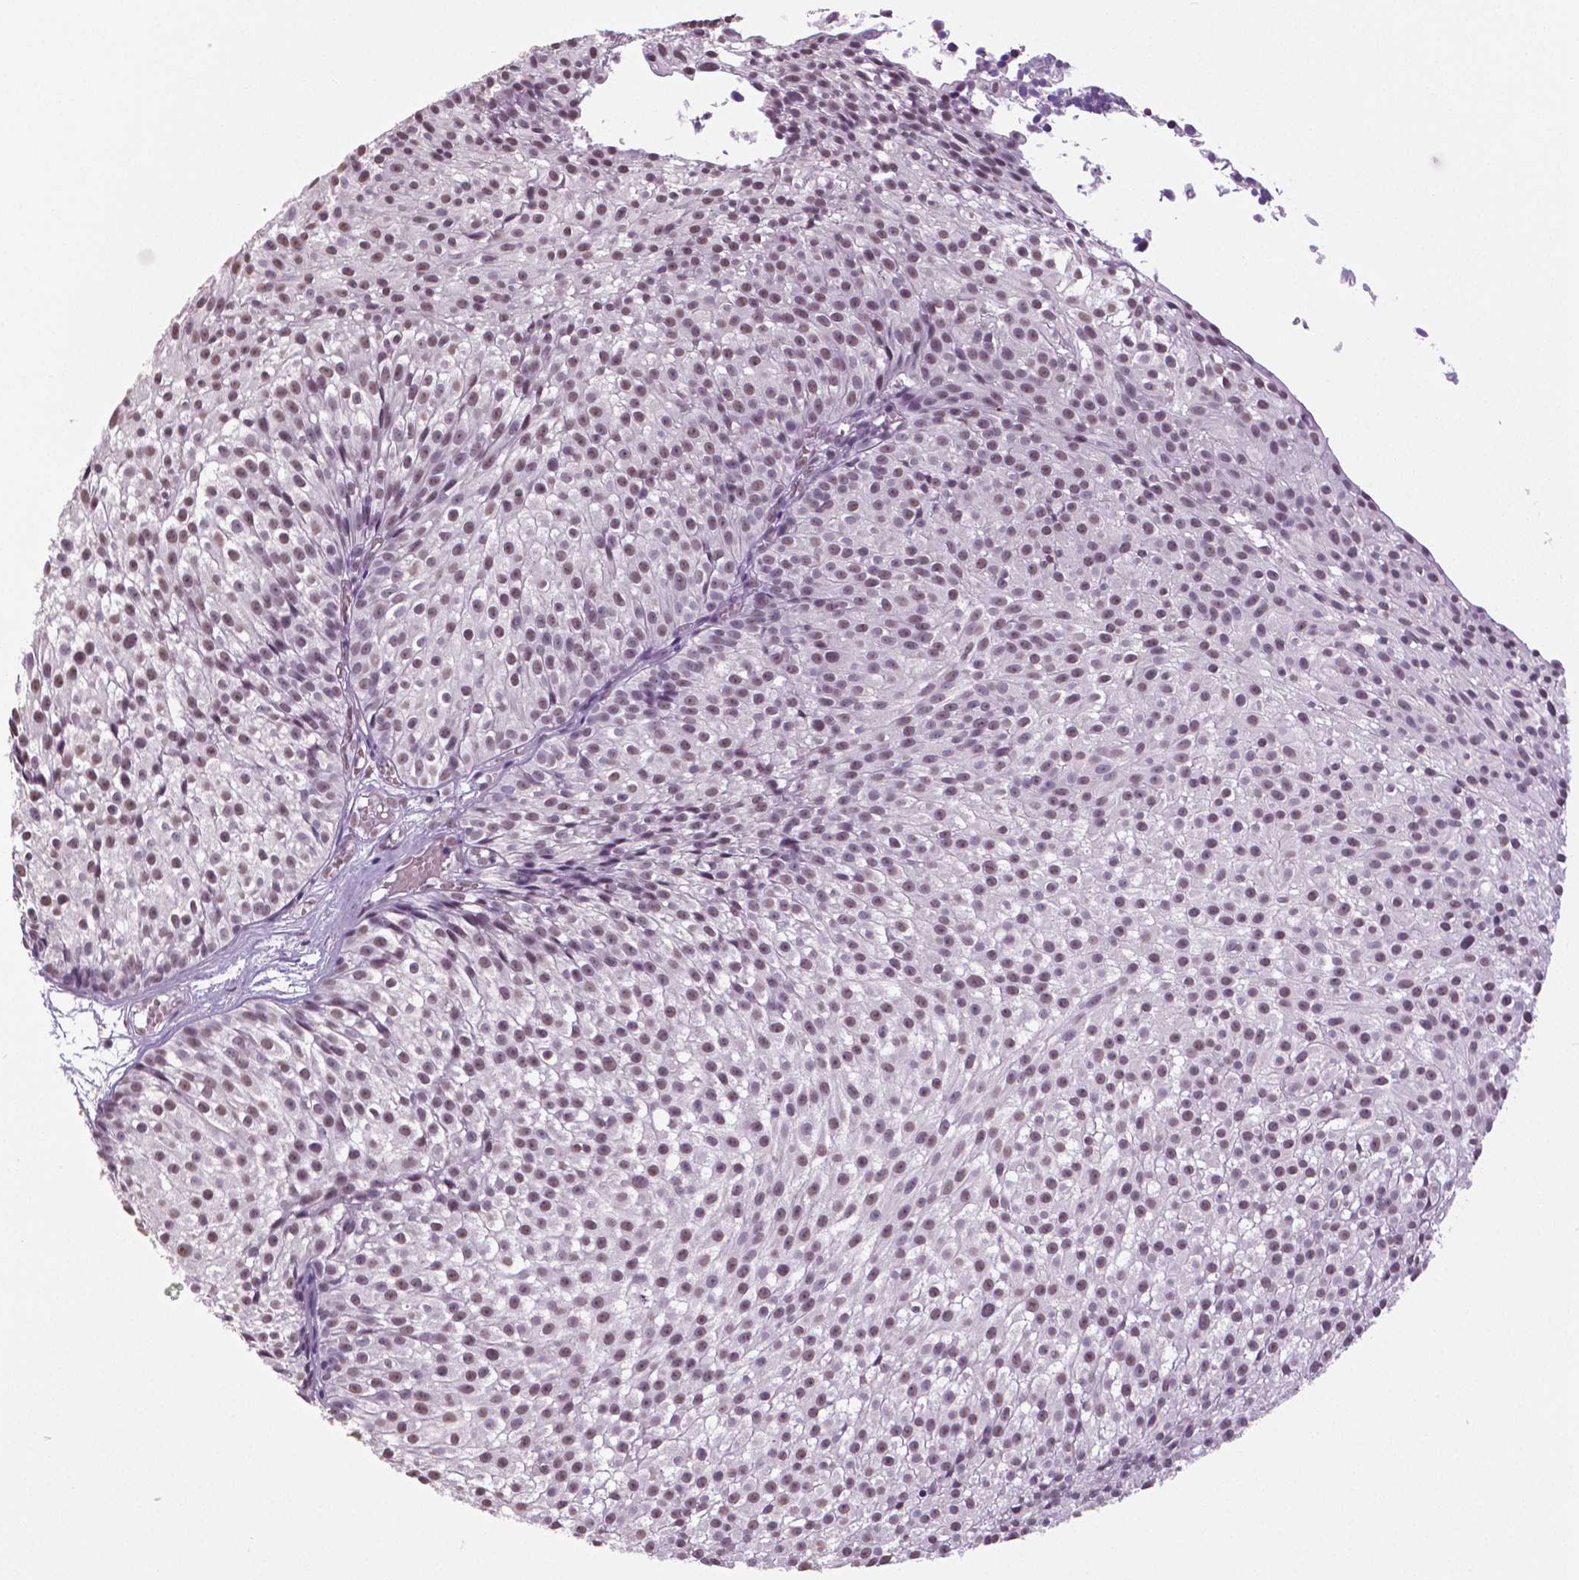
{"staining": {"intensity": "moderate", "quantity": ">75%", "location": "nuclear"}, "tissue": "urothelial cancer", "cell_type": "Tumor cells", "image_type": "cancer", "snomed": [{"axis": "morphology", "description": "Urothelial carcinoma, Low grade"}, {"axis": "topography", "description": "Urinary bladder"}], "caption": "Immunohistochemical staining of human urothelial carcinoma (low-grade) displays medium levels of moderate nuclear expression in about >75% of tumor cells. The protein of interest is shown in brown color, while the nuclei are stained blue.", "gene": "IGF2BP1", "patient": {"sex": "male", "age": 63}}